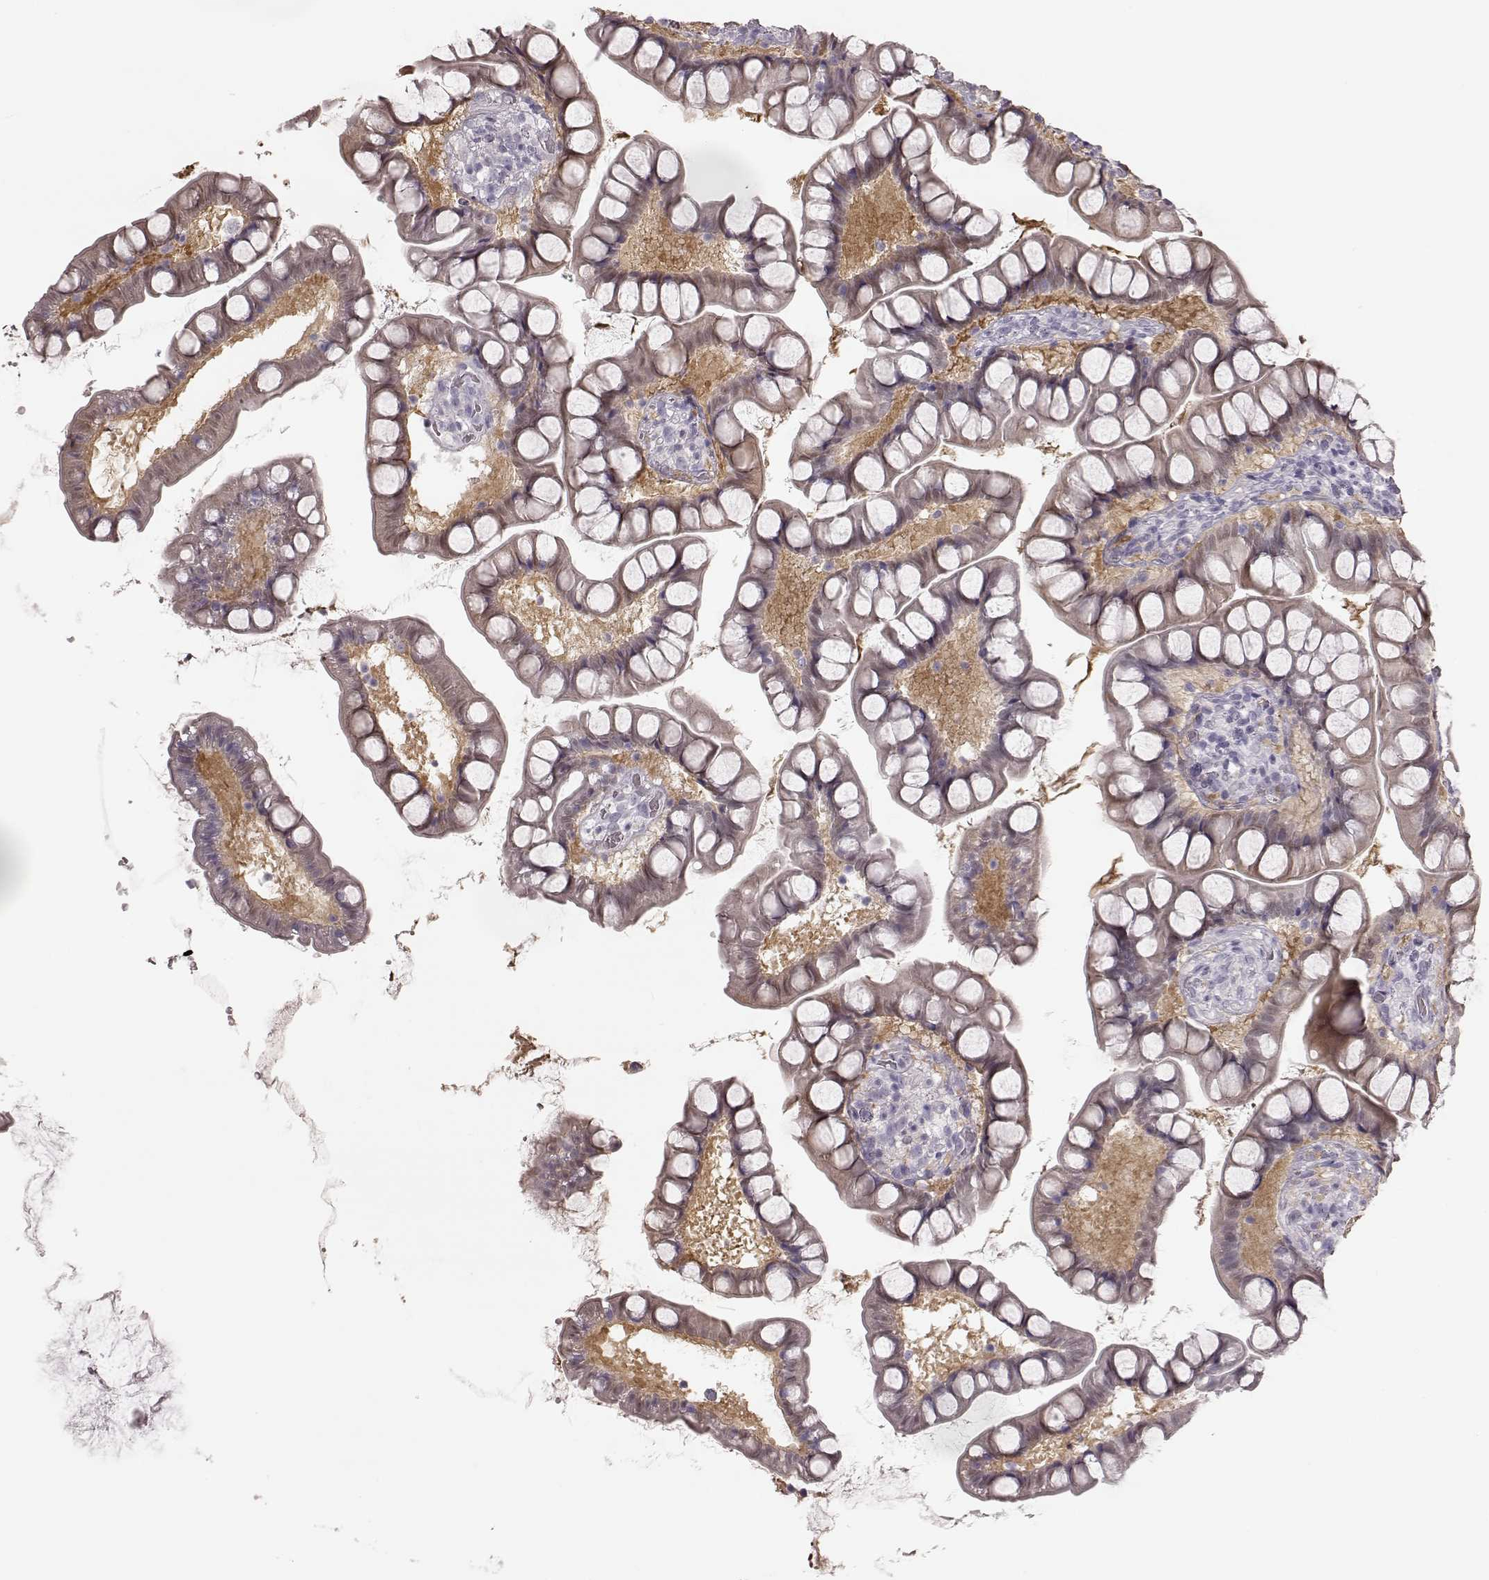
{"staining": {"intensity": "weak", "quantity": "<25%", "location": "cytoplasmic/membranous,nuclear"}, "tissue": "small intestine", "cell_type": "Glandular cells", "image_type": "normal", "snomed": [{"axis": "morphology", "description": "Normal tissue, NOS"}, {"axis": "topography", "description": "Small intestine"}], "caption": "A high-resolution image shows IHC staining of normal small intestine, which demonstrates no significant expression in glandular cells.", "gene": "ZNF433", "patient": {"sex": "male", "age": 70}}